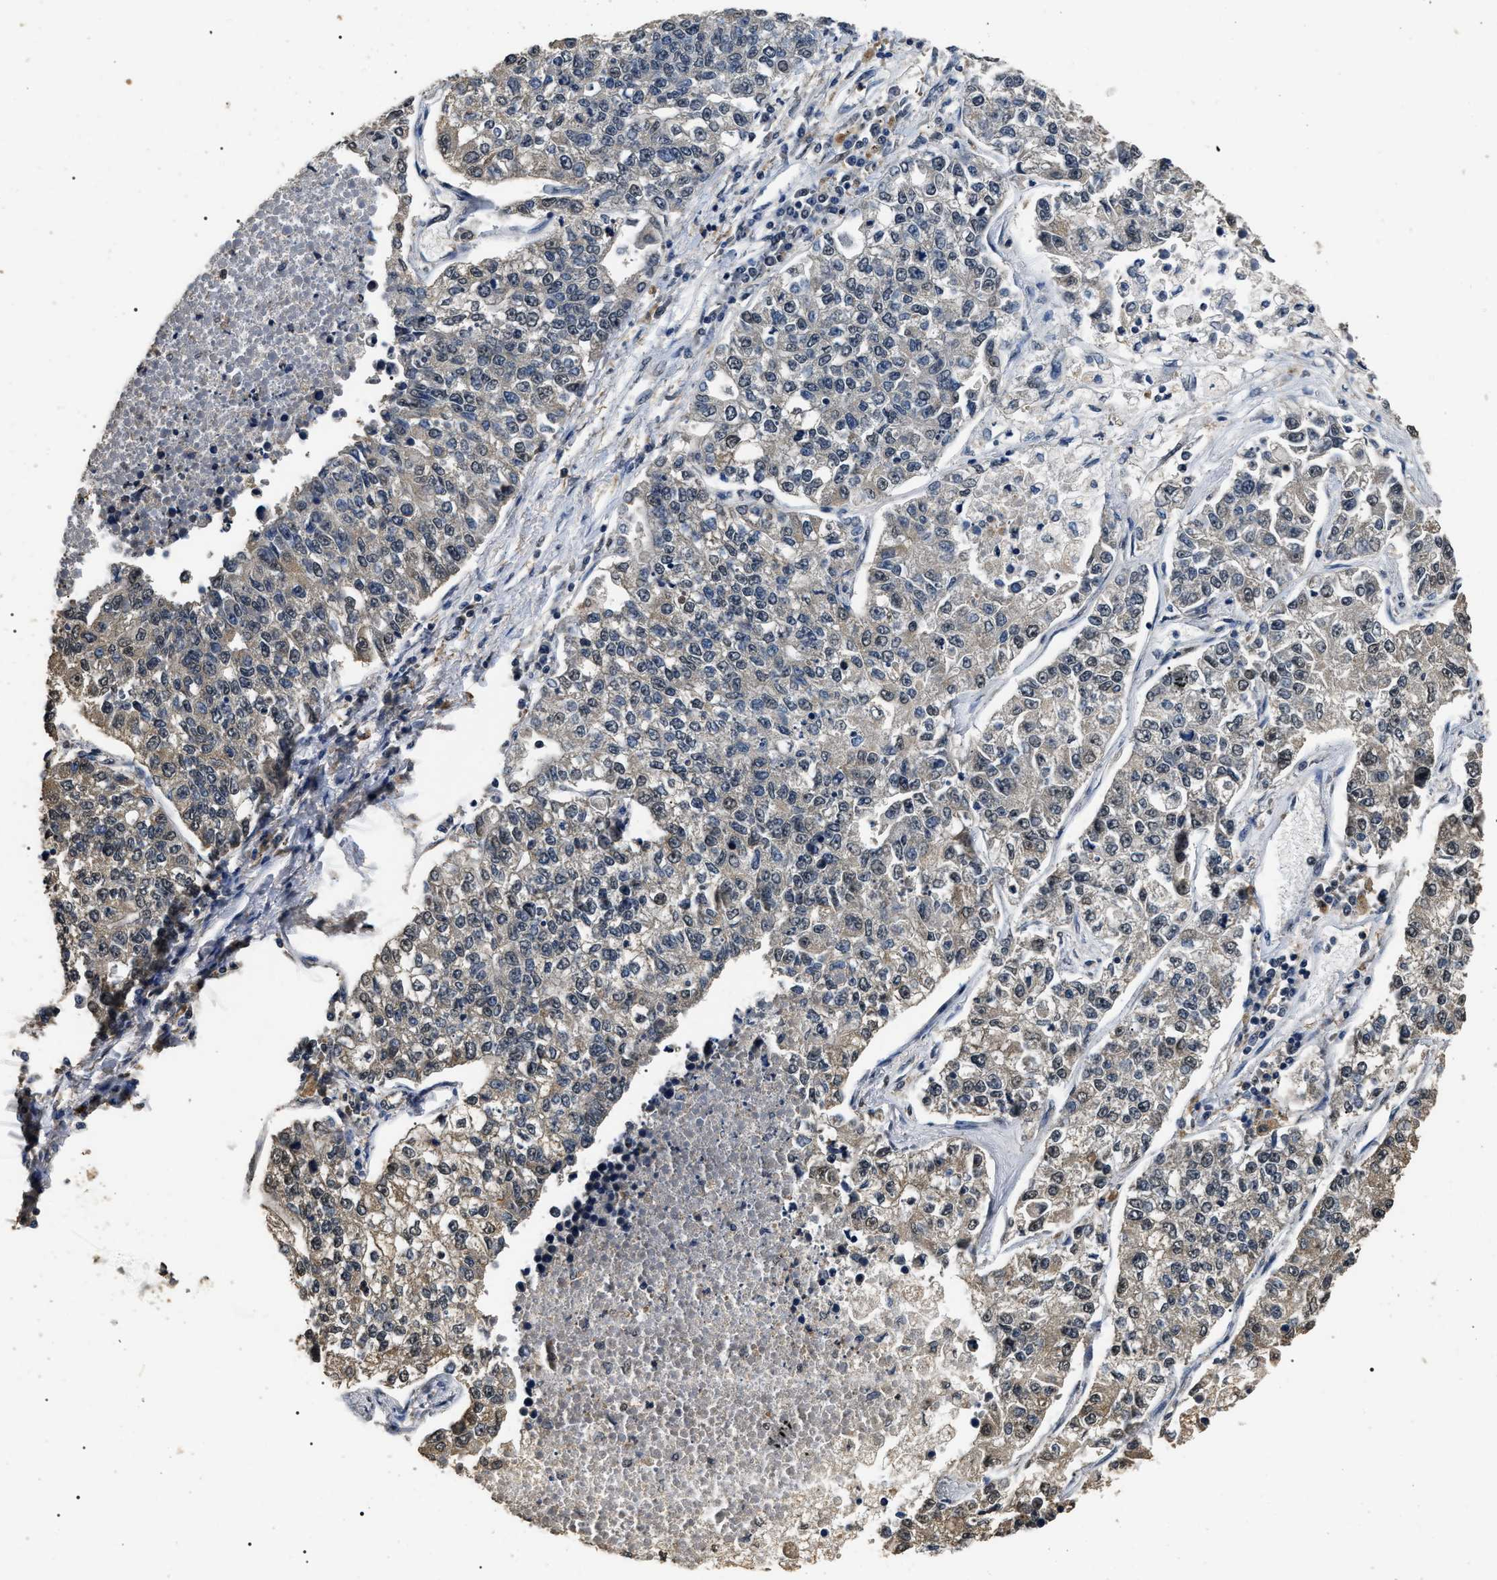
{"staining": {"intensity": "weak", "quantity": "25%-75%", "location": "cytoplasmic/membranous,nuclear"}, "tissue": "lung cancer", "cell_type": "Tumor cells", "image_type": "cancer", "snomed": [{"axis": "morphology", "description": "Adenocarcinoma, NOS"}, {"axis": "topography", "description": "Lung"}], "caption": "Protein expression analysis of human lung cancer reveals weak cytoplasmic/membranous and nuclear positivity in approximately 25%-75% of tumor cells. The protein of interest is shown in brown color, while the nuclei are stained blue.", "gene": "PSMD8", "patient": {"sex": "male", "age": 49}}